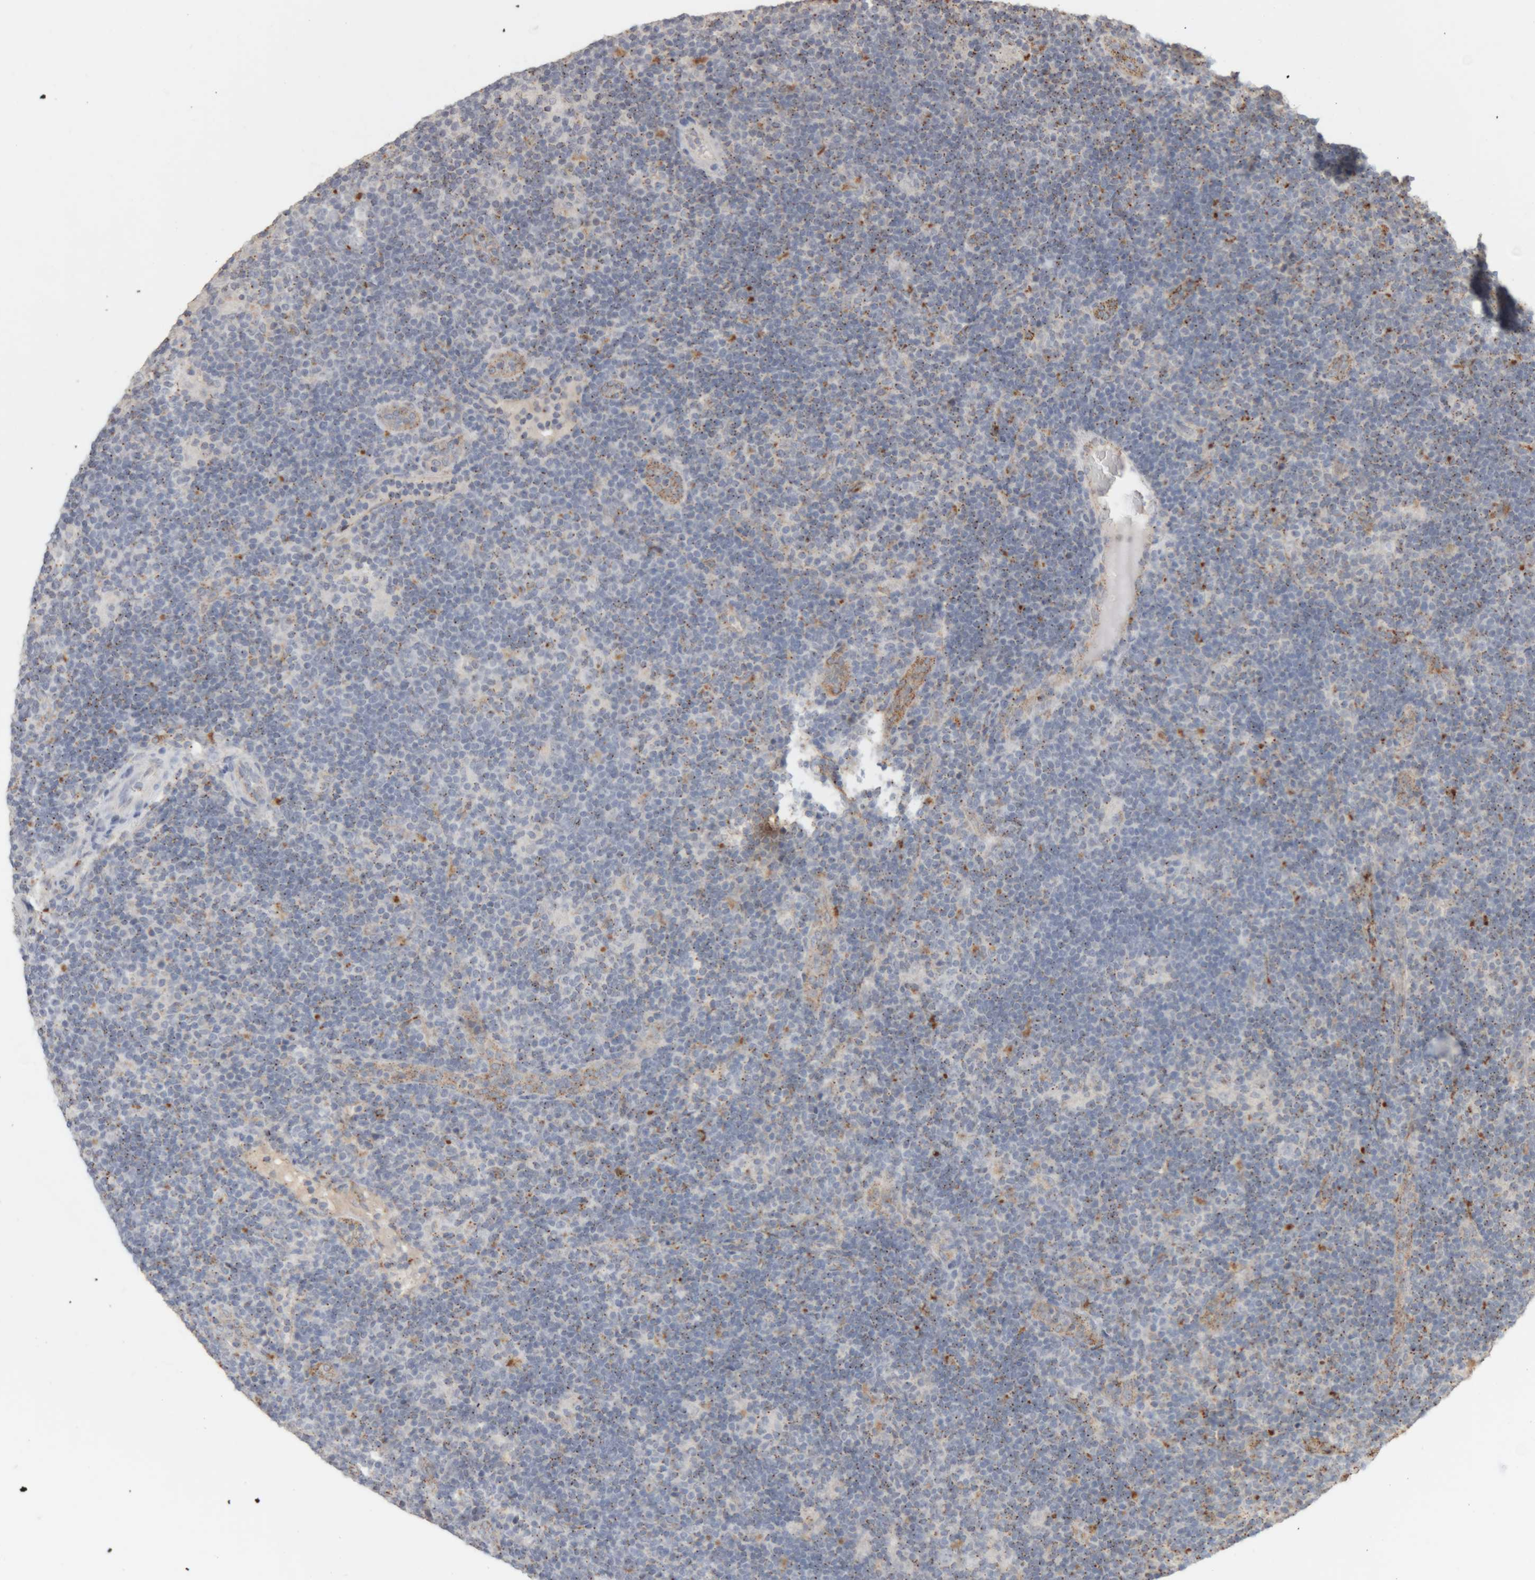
{"staining": {"intensity": "negative", "quantity": "none", "location": "none"}, "tissue": "lymphoma", "cell_type": "Tumor cells", "image_type": "cancer", "snomed": [{"axis": "morphology", "description": "Hodgkin's disease, NOS"}, {"axis": "topography", "description": "Lymph node"}], "caption": "Immunohistochemical staining of Hodgkin's disease demonstrates no significant positivity in tumor cells.", "gene": "ARSA", "patient": {"sex": "female", "age": 57}}